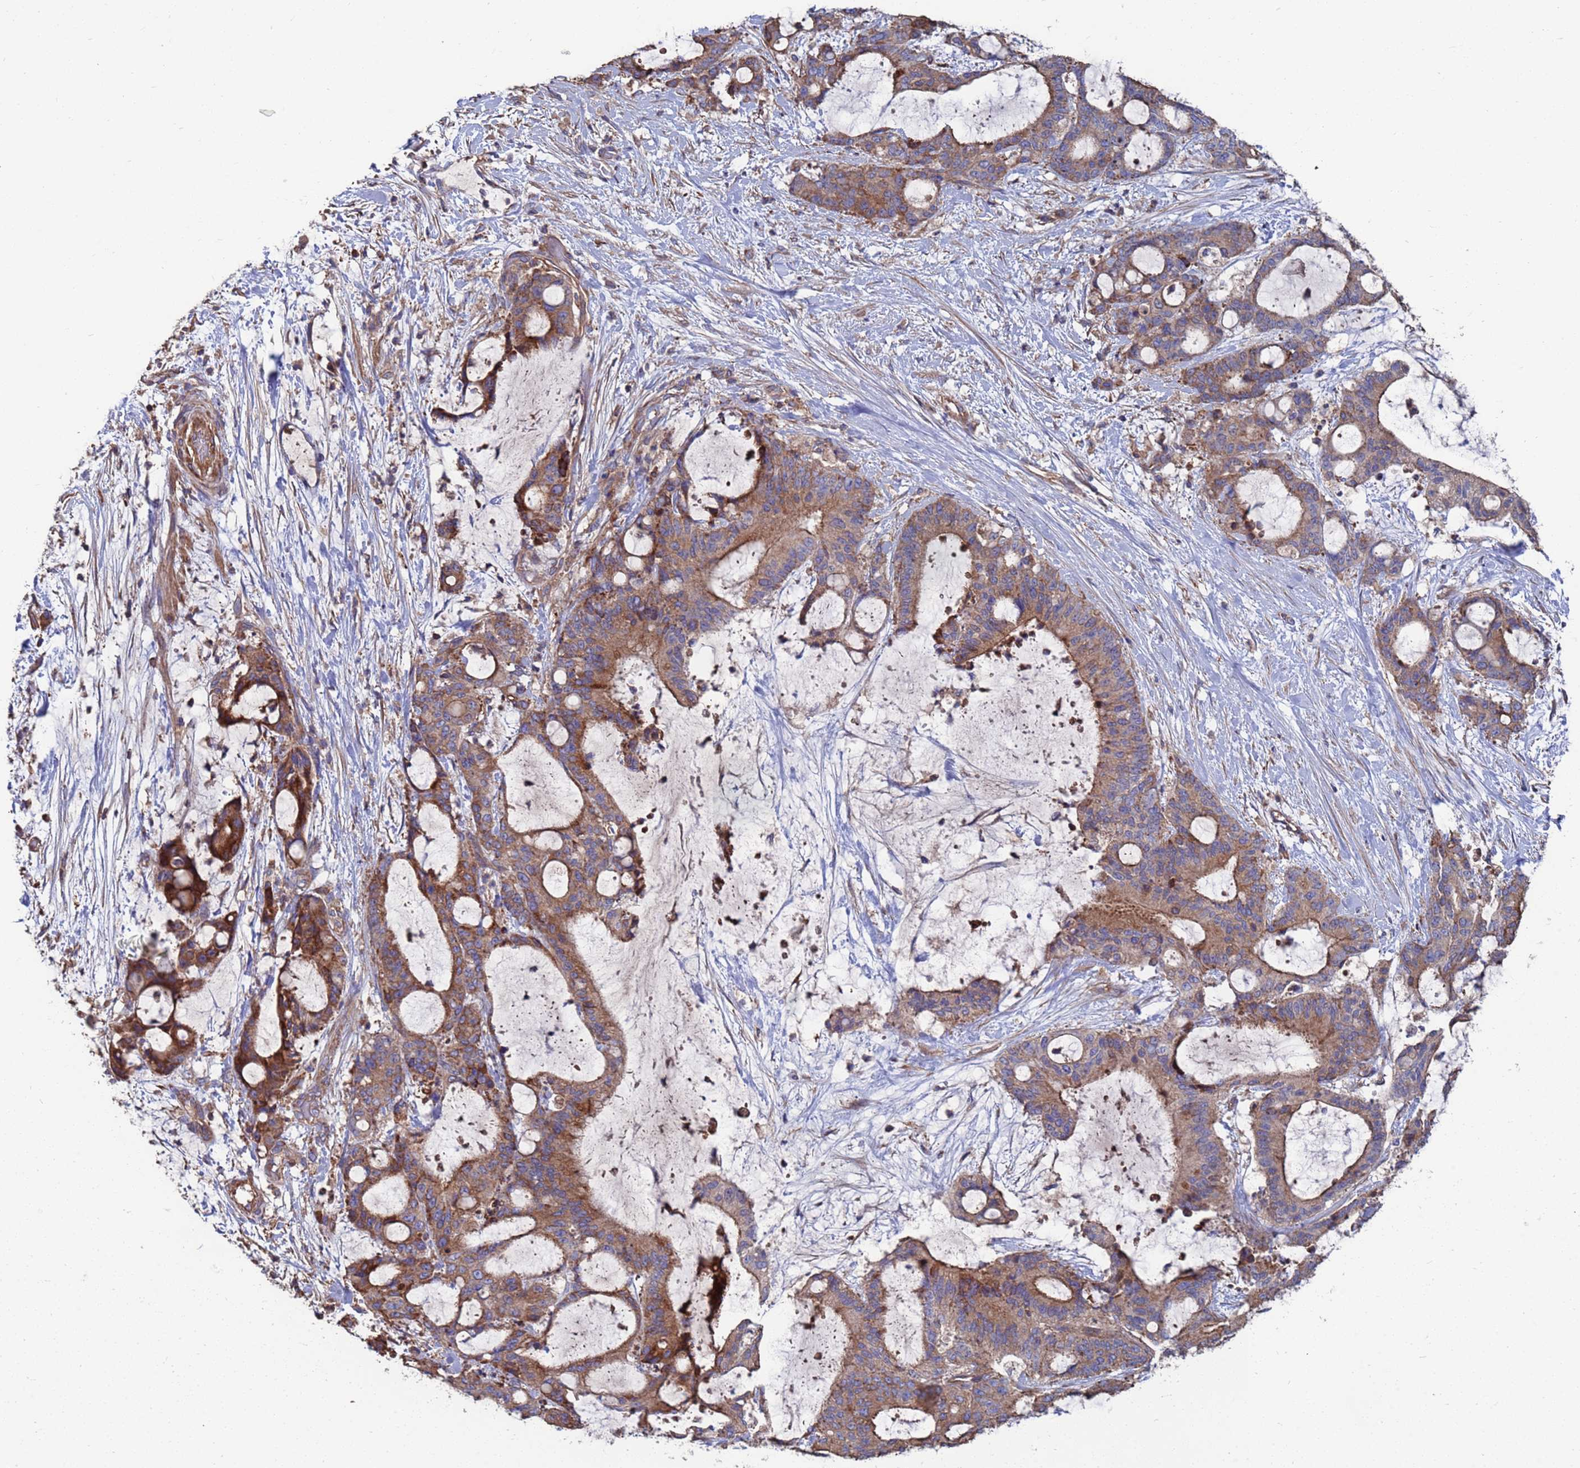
{"staining": {"intensity": "moderate", "quantity": ">75%", "location": "cytoplasmic/membranous"}, "tissue": "liver cancer", "cell_type": "Tumor cells", "image_type": "cancer", "snomed": [{"axis": "morphology", "description": "Normal tissue, NOS"}, {"axis": "morphology", "description": "Cholangiocarcinoma"}, {"axis": "topography", "description": "Liver"}, {"axis": "topography", "description": "Peripheral nerve tissue"}], "caption": "Tumor cells show moderate cytoplasmic/membranous expression in about >75% of cells in liver cholangiocarcinoma.", "gene": "PYCR1", "patient": {"sex": "female", "age": 73}}